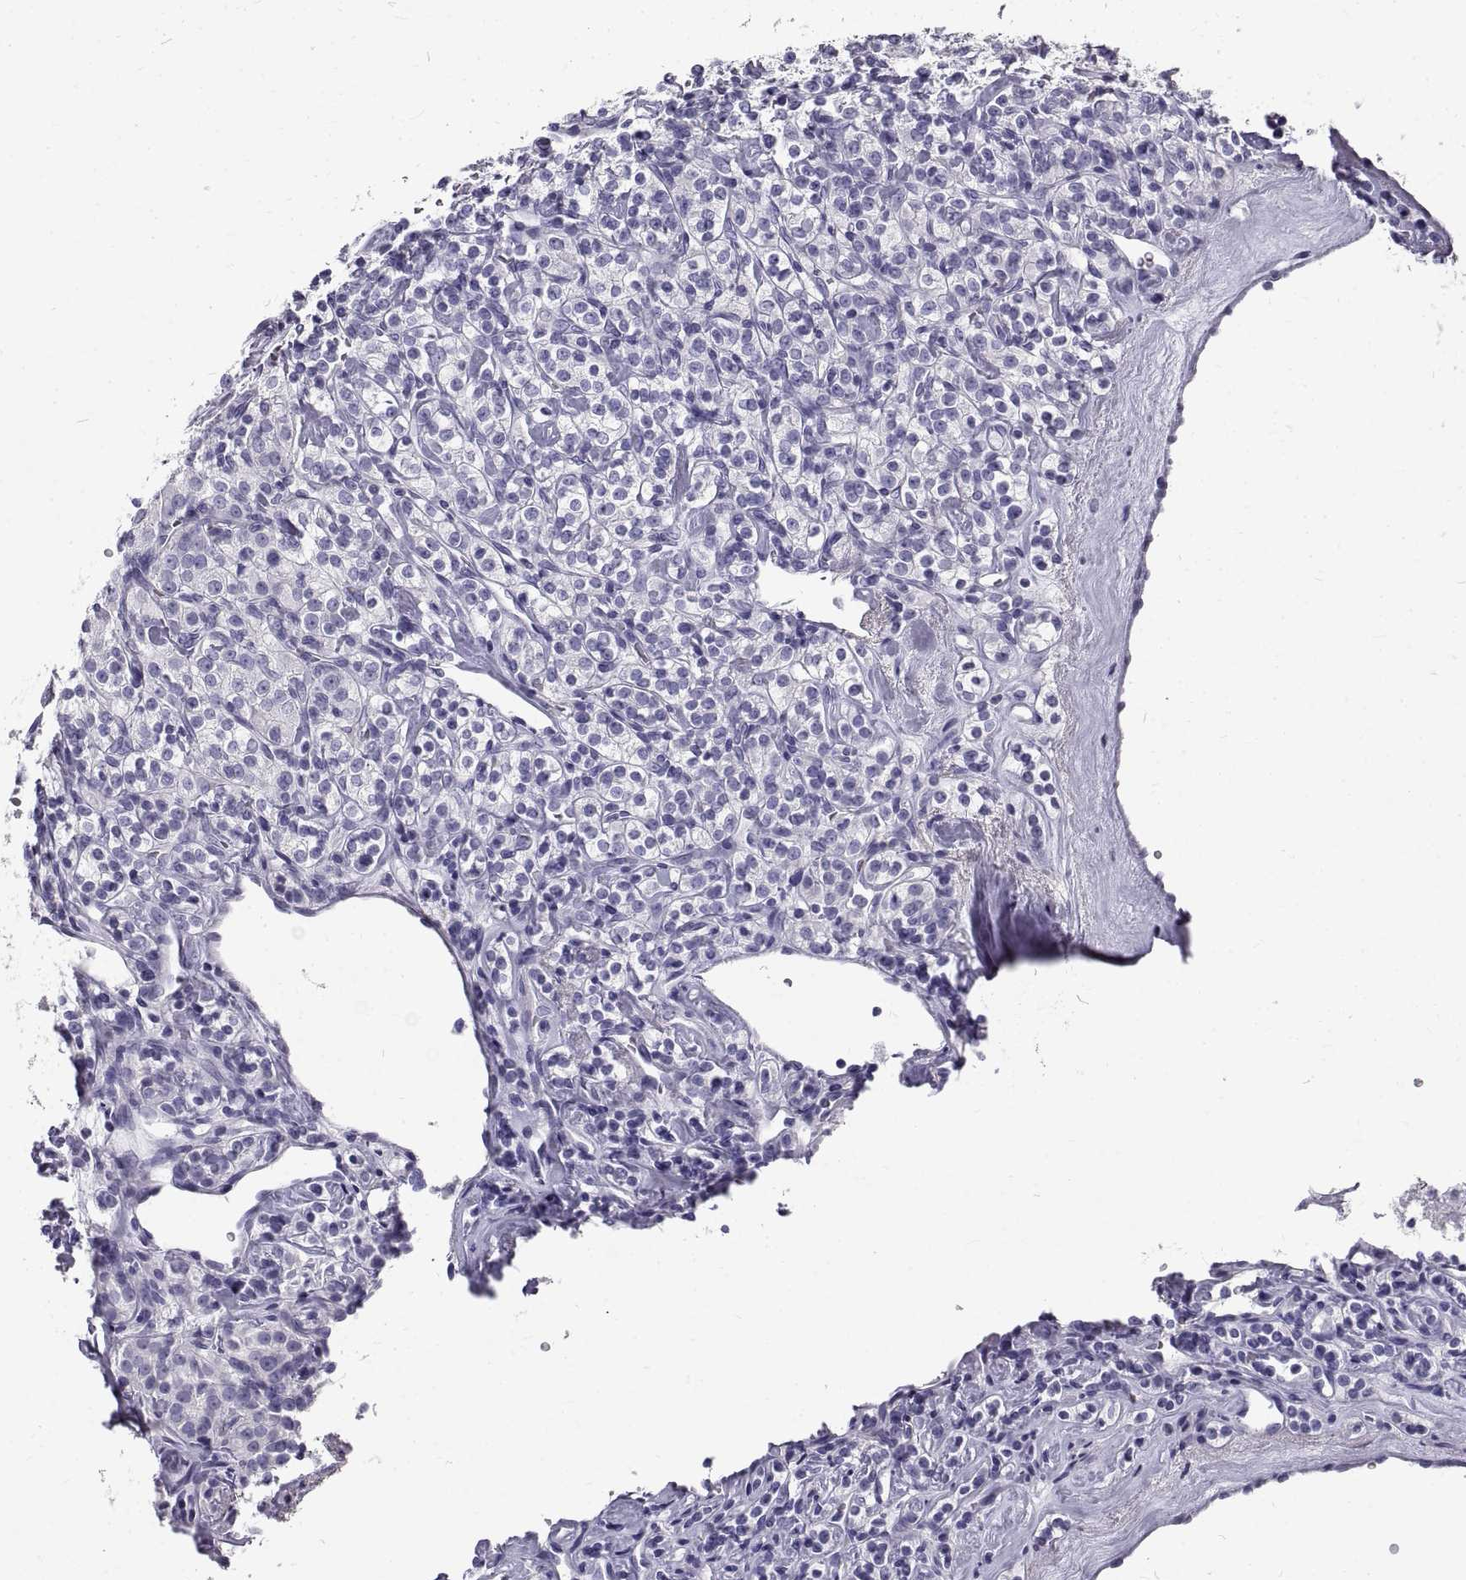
{"staining": {"intensity": "negative", "quantity": "none", "location": "none"}, "tissue": "renal cancer", "cell_type": "Tumor cells", "image_type": "cancer", "snomed": [{"axis": "morphology", "description": "Adenocarcinoma, NOS"}, {"axis": "topography", "description": "Kidney"}], "caption": "Immunohistochemistry photomicrograph of neoplastic tissue: human renal adenocarcinoma stained with DAB reveals no significant protein positivity in tumor cells.", "gene": "GNG12", "patient": {"sex": "male", "age": 77}}